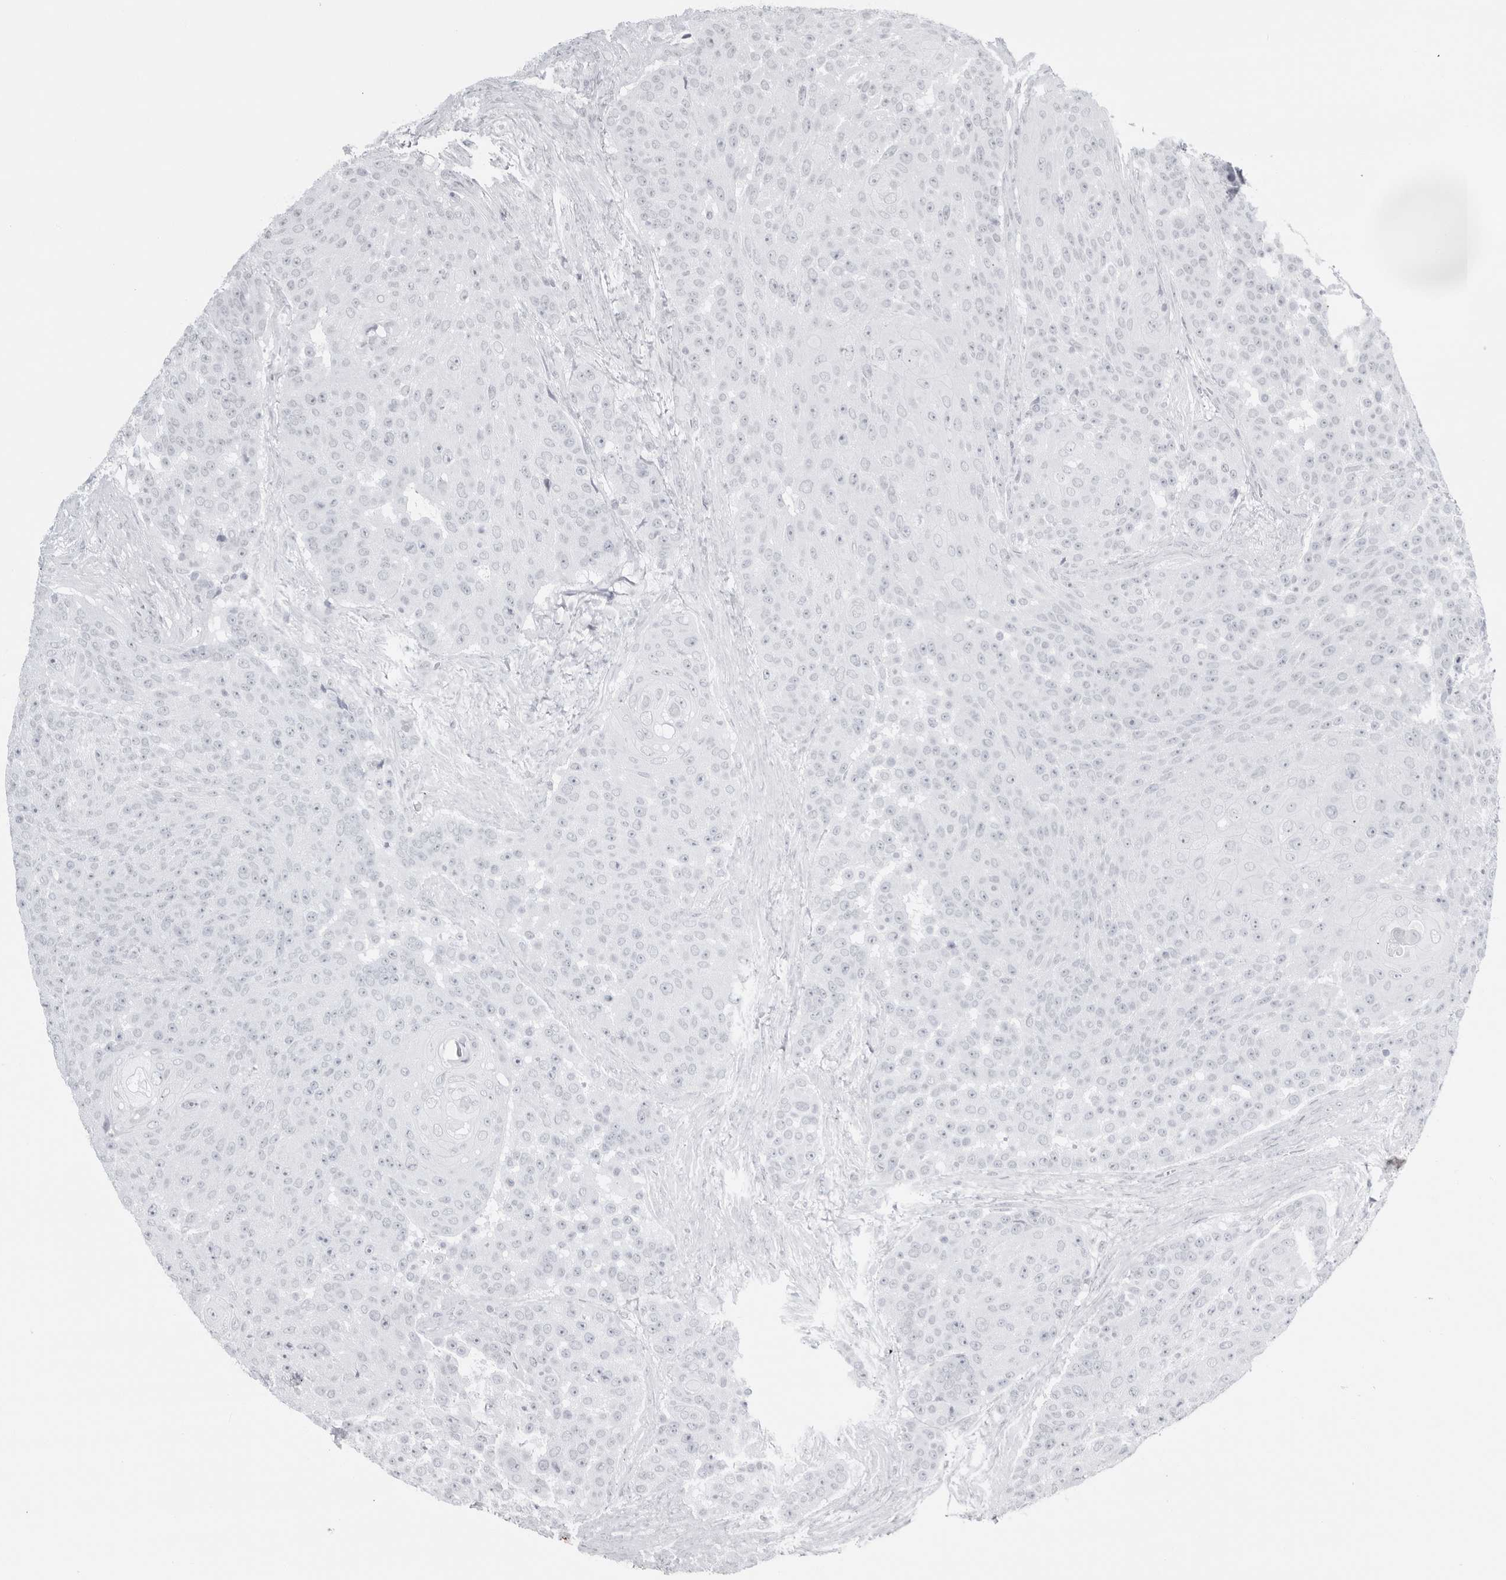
{"staining": {"intensity": "negative", "quantity": "none", "location": "none"}, "tissue": "urothelial cancer", "cell_type": "Tumor cells", "image_type": "cancer", "snomed": [{"axis": "morphology", "description": "Urothelial carcinoma, High grade"}, {"axis": "topography", "description": "Urinary bladder"}], "caption": "Tumor cells are negative for brown protein staining in urothelial cancer.", "gene": "SERPINF2", "patient": {"sex": "female", "age": 63}}